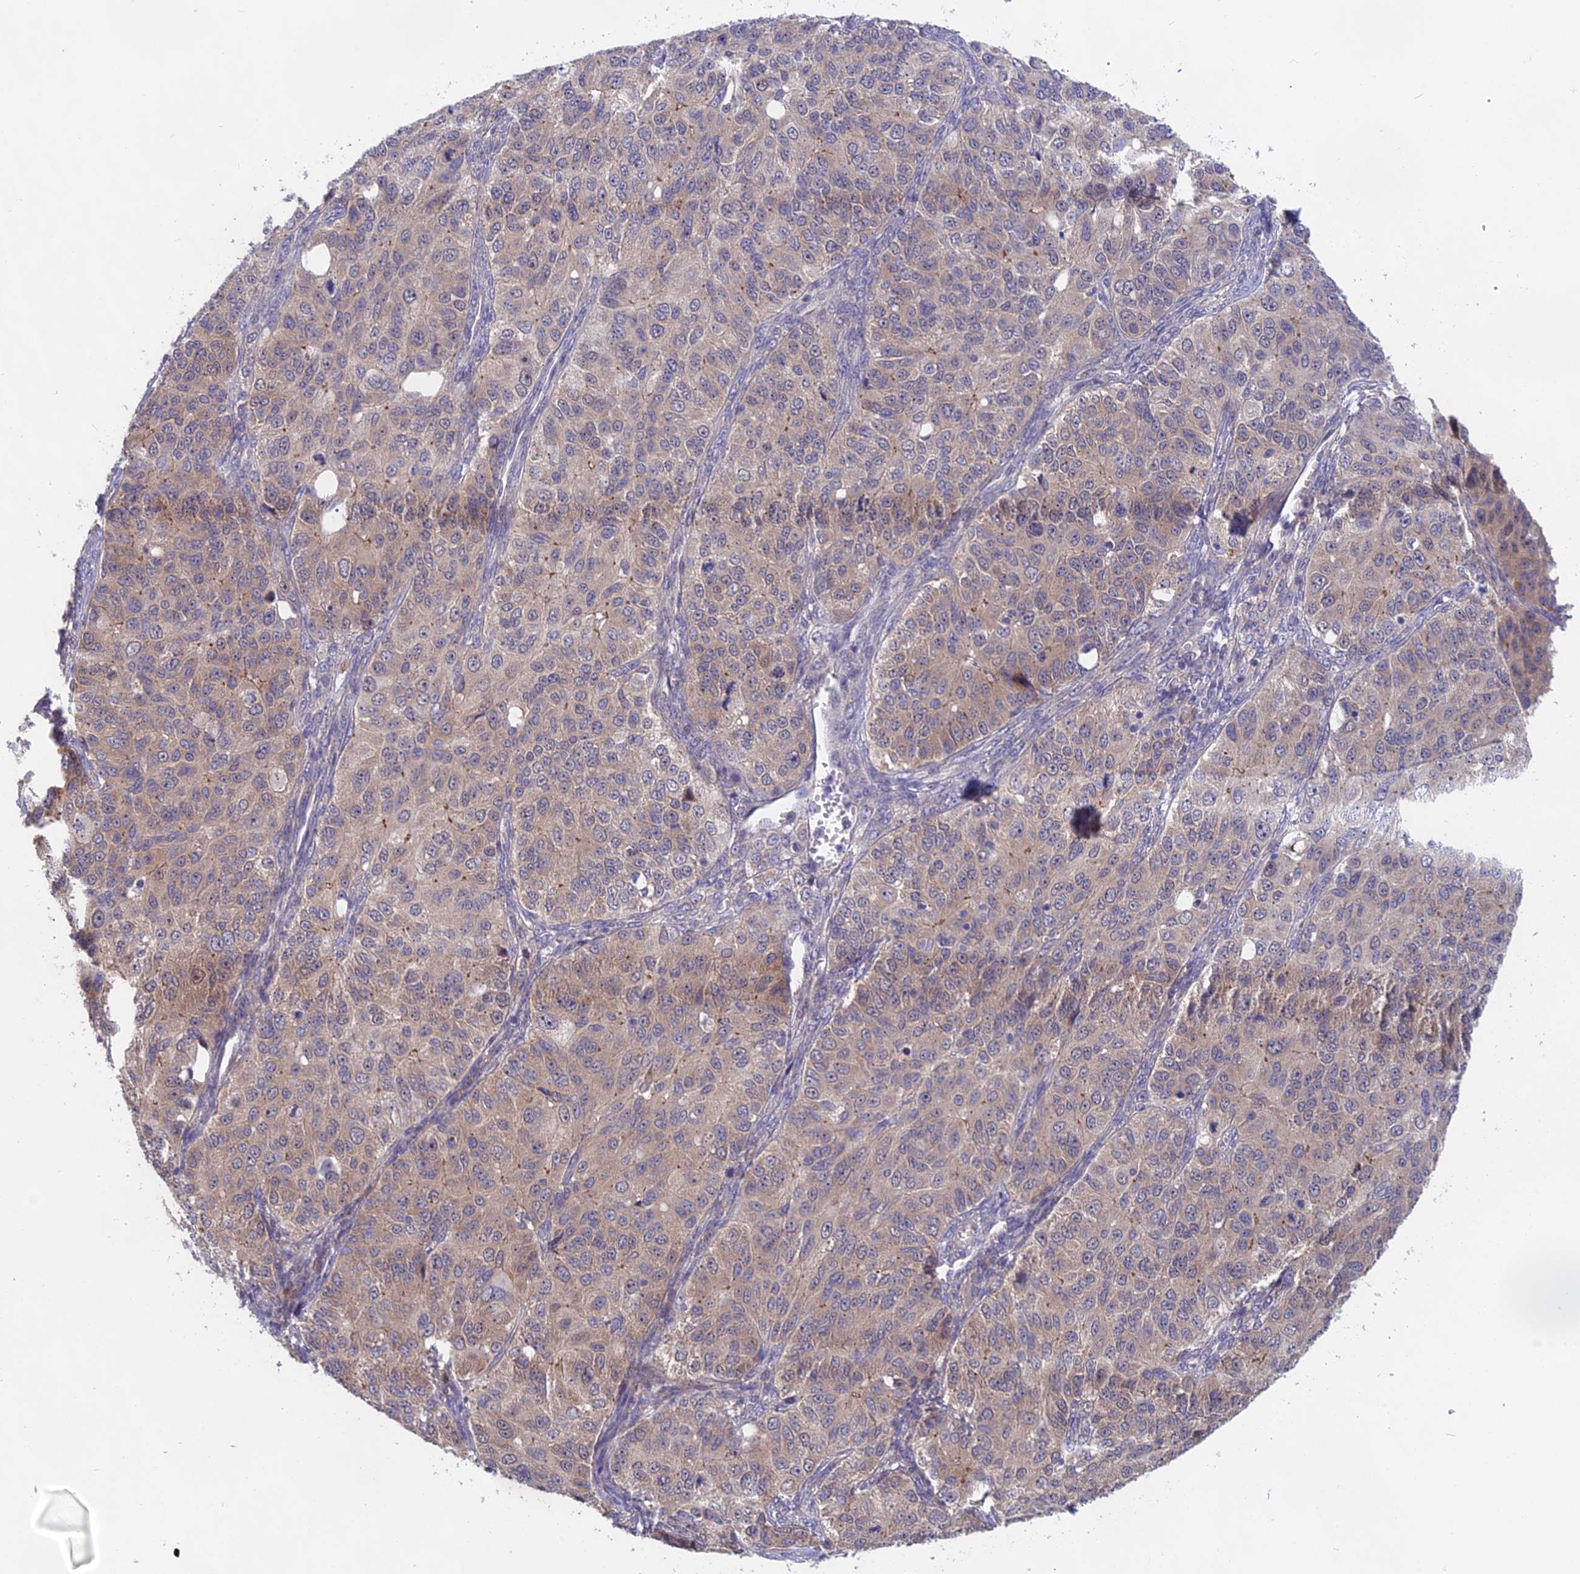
{"staining": {"intensity": "weak", "quantity": "25%-75%", "location": "cytoplasmic/membranous"}, "tissue": "ovarian cancer", "cell_type": "Tumor cells", "image_type": "cancer", "snomed": [{"axis": "morphology", "description": "Carcinoma, endometroid"}, {"axis": "topography", "description": "Ovary"}], "caption": "There is low levels of weak cytoplasmic/membranous positivity in tumor cells of endometroid carcinoma (ovarian), as demonstrated by immunohistochemical staining (brown color).", "gene": "TENT4B", "patient": {"sex": "female", "age": 51}}